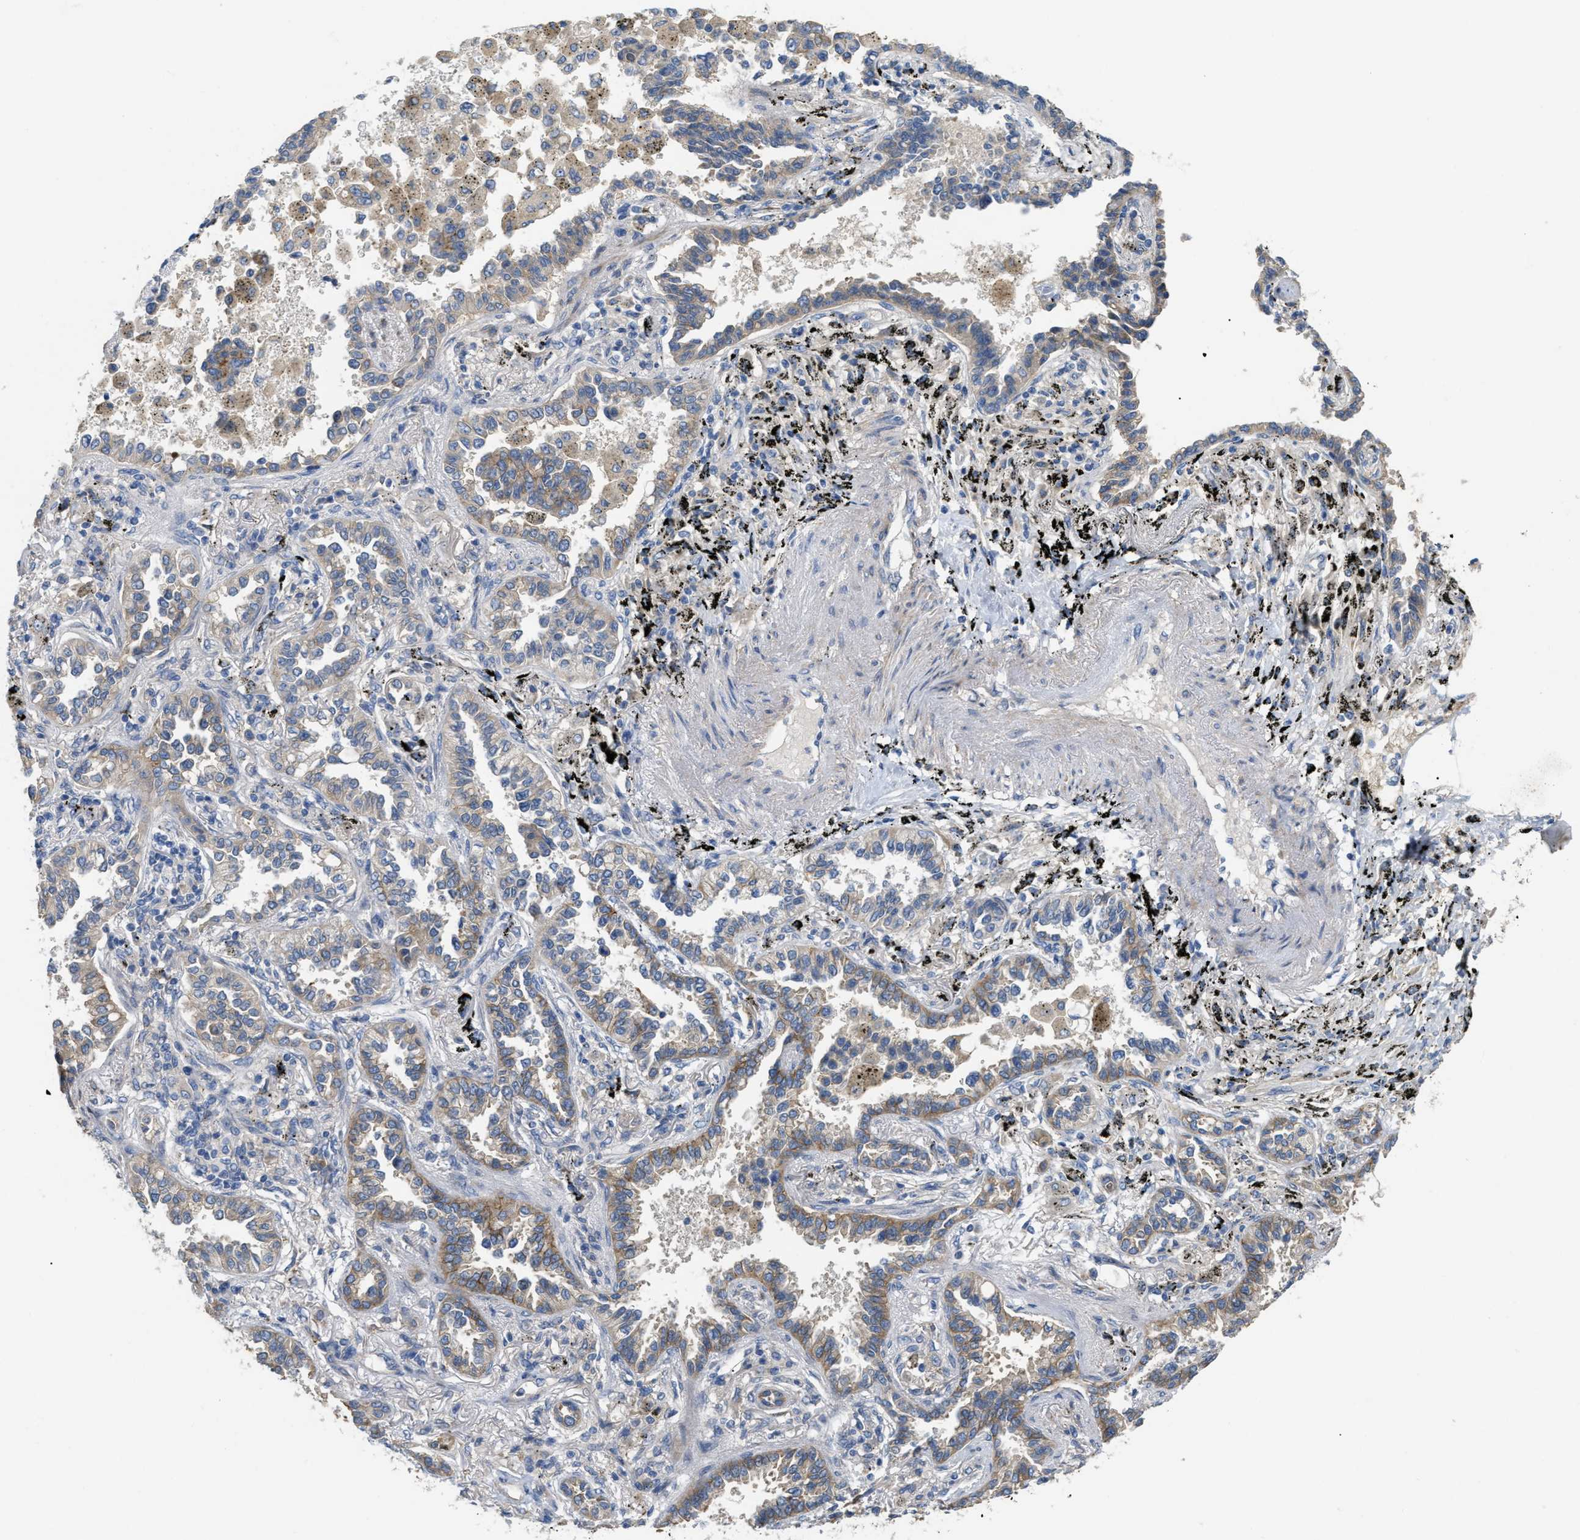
{"staining": {"intensity": "weak", "quantity": ">75%", "location": "cytoplasmic/membranous"}, "tissue": "lung cancer", "cell_type": "Tumor cells", "image_type": "cancer", "snomed": [{"axis": "morphology", "description": "Normal tissue, NOS"}, {"axis": "morphology", "description": "Adenocarcinoma, NOS"}, {"axis": "topography", "description": "Lung"}], "caption": "Protein staining displays weak cytoplasmic/membranous positivity in approximately >75% of tumor cells in adenocarcinoma (lung). Nuclei are stained in blue.", "gene": "DHX58", "patient": {"sex": "male", "age": 59}}